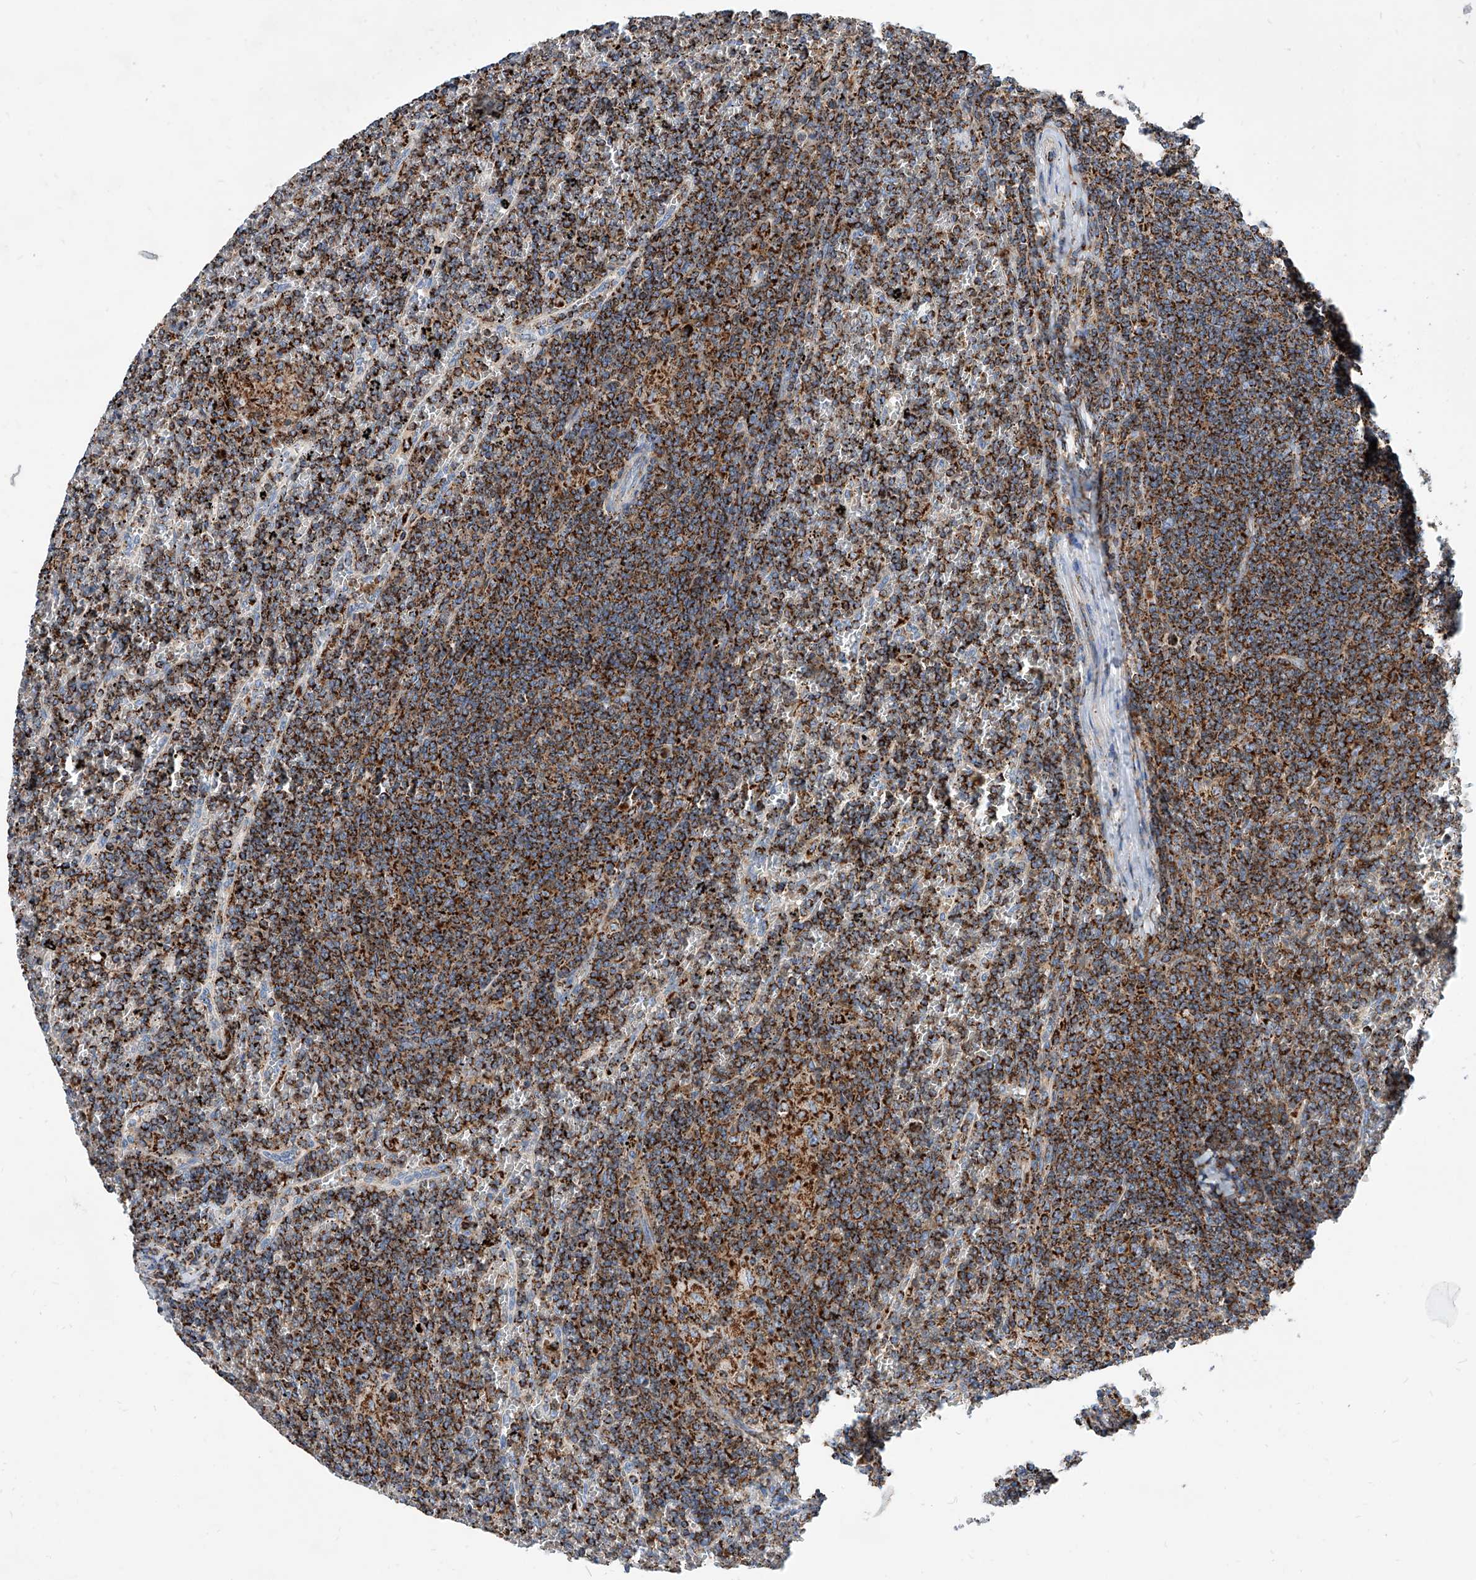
{"staining": {"intensity": "strong", "quantity": ">75%", "location": "cytoplasmic/membranous"}, "tissue": "lymphoma", "cell_type": "Tumor cells", "image_type": "cancer", "snomed": [{"axis": "morphology", "description": "Malignant lymphoma, non-Hodgkin's type, Low grade"}, {"axis": "topography", "description": "Spleen"}], "caption": "Brown immunohistochemical staining in lymphoma displays strong cytoplasmic/membranous staining in about >75% of tumor cells.", "gene": "CPNE5", "patient": {"sex": "female", "age": 19}}